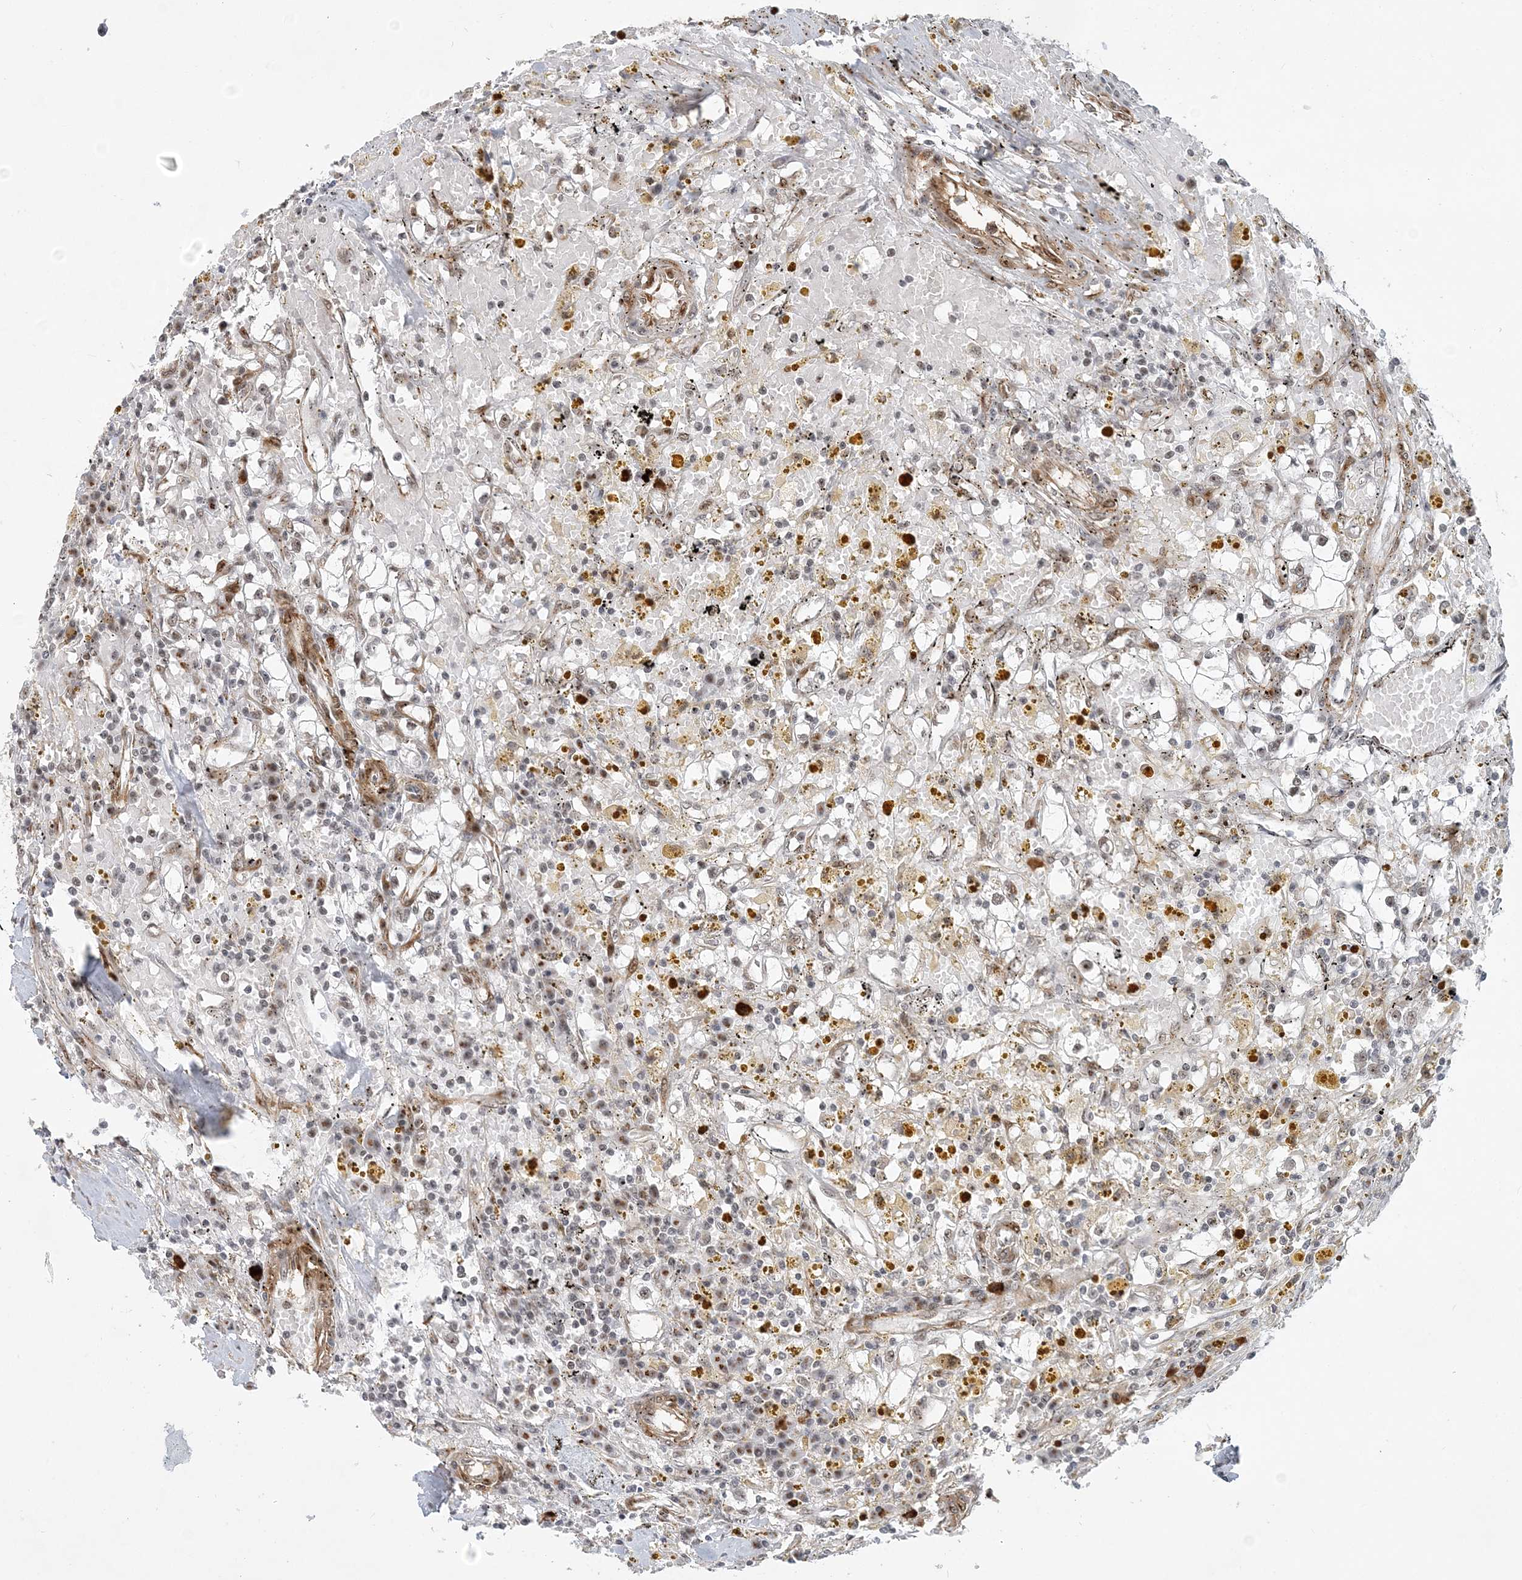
{"staining": {"intensity": "negative", "quantity": "none", "location": "none"}, "tissue": "renal cancer", "cell_type": "Tumor cells", "image_type": "cancer", "snomed": [{"axis": "morphology", "description": "Adenocarcinoma, NOS"}, {"axis": "topography", "description": "Kidney"}], "caption": "Immunohistochemistry of renal cancer reveals no positivity in tumor cells. Nuclei are stained in blue.", "gene": "PLRG1", "patient": {"sex": "male", "age": 56}}